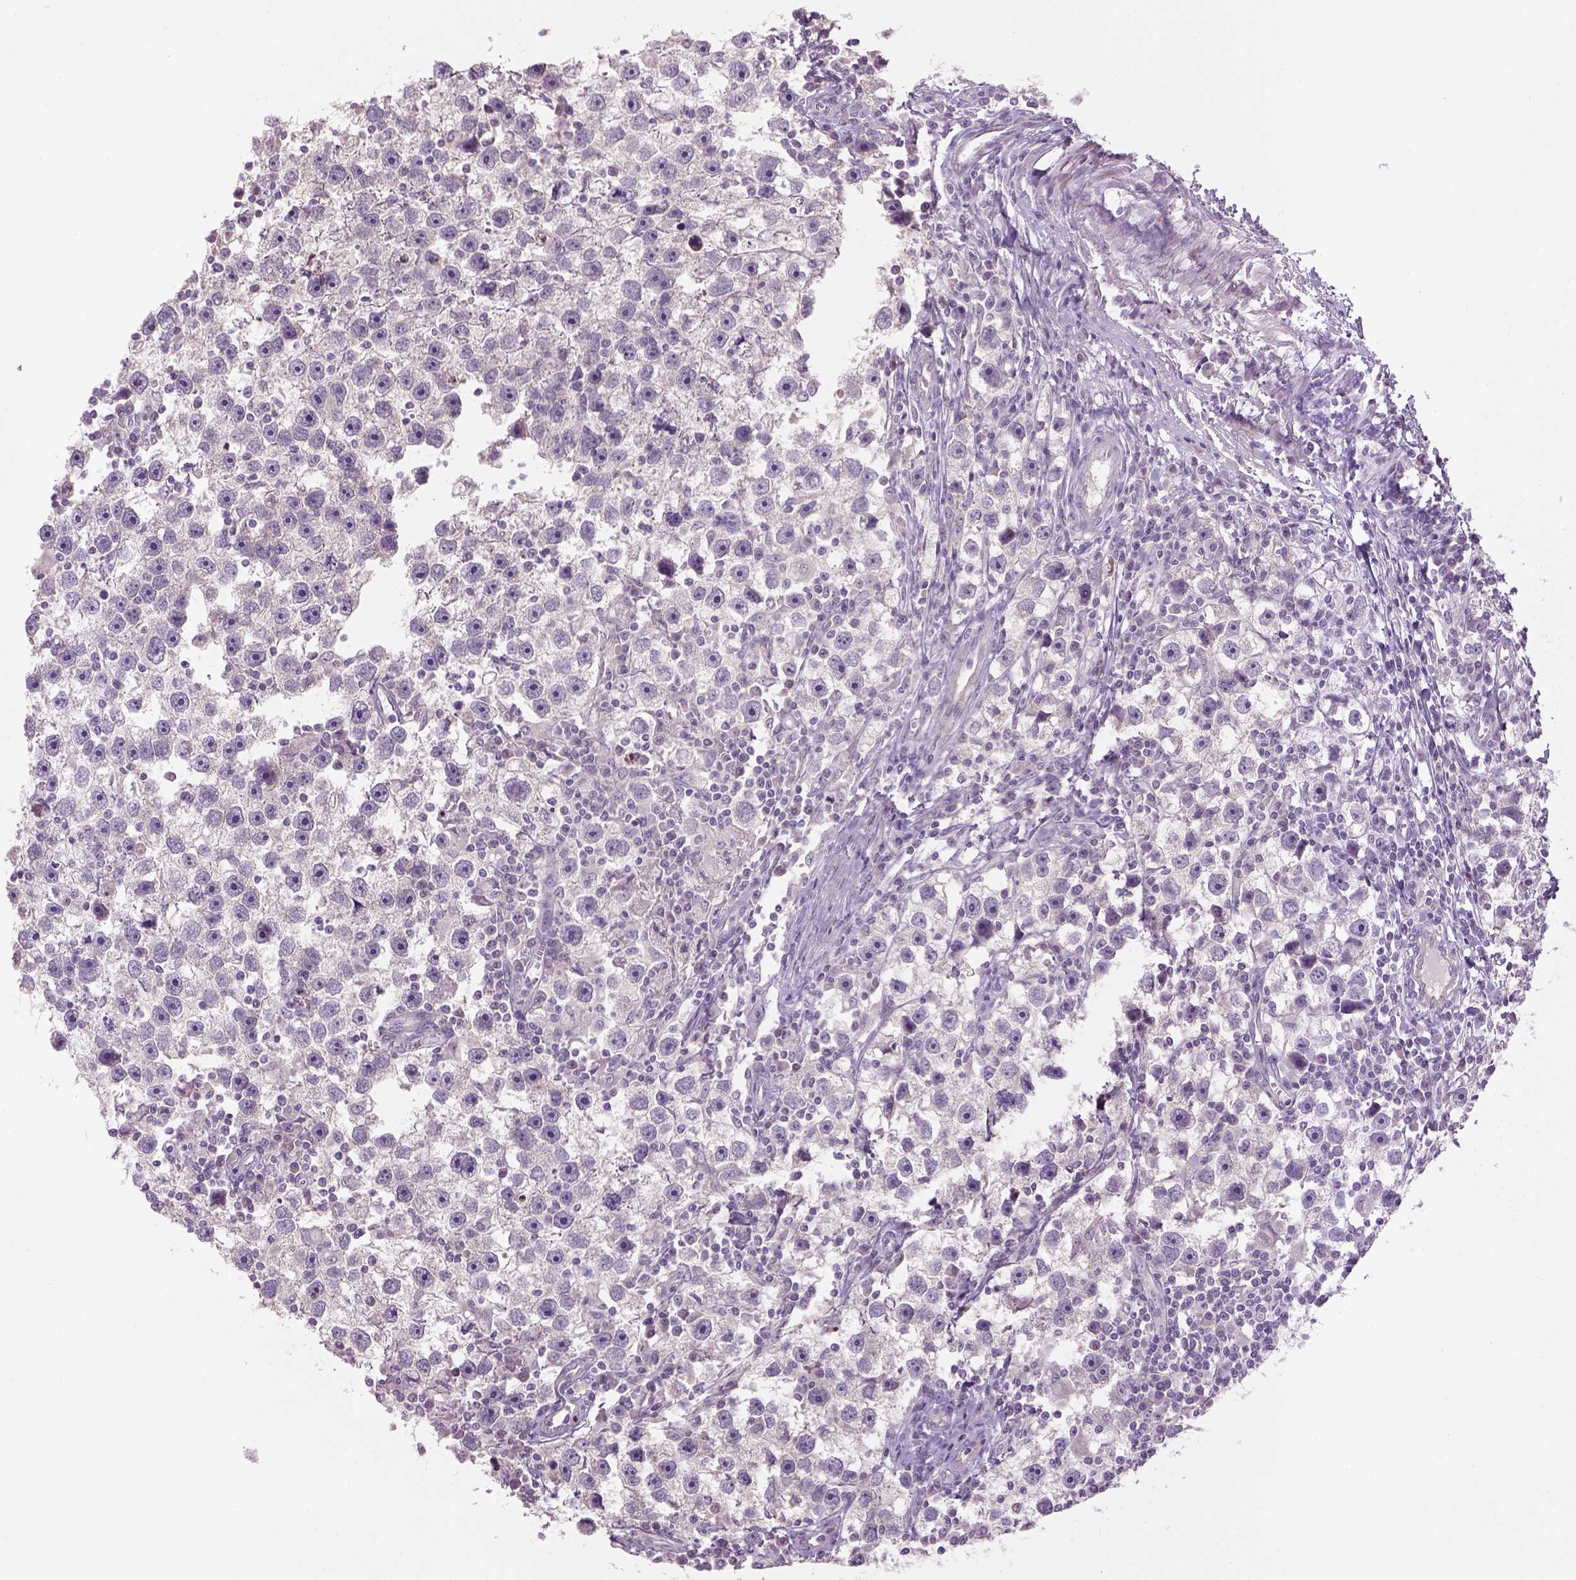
{"staining": {"intensity": "negative", "quantity": "none", "location": "none"}, "tissue": "testis cancer", "cell_type": "Tumor cells", "image_type": "cancer", "snomed": [{"axis": "morphology", "description": "Seminoma, NOS"}, {"axis": "topography", "description": "Testis"}], "caption": "This is an immunohistochemistry (IHC) micrograph of human seminoma (testis). There is no expression in tumor cells.", "gene": "NUDT6", "patient": {"sex": "male", "age": 30}}